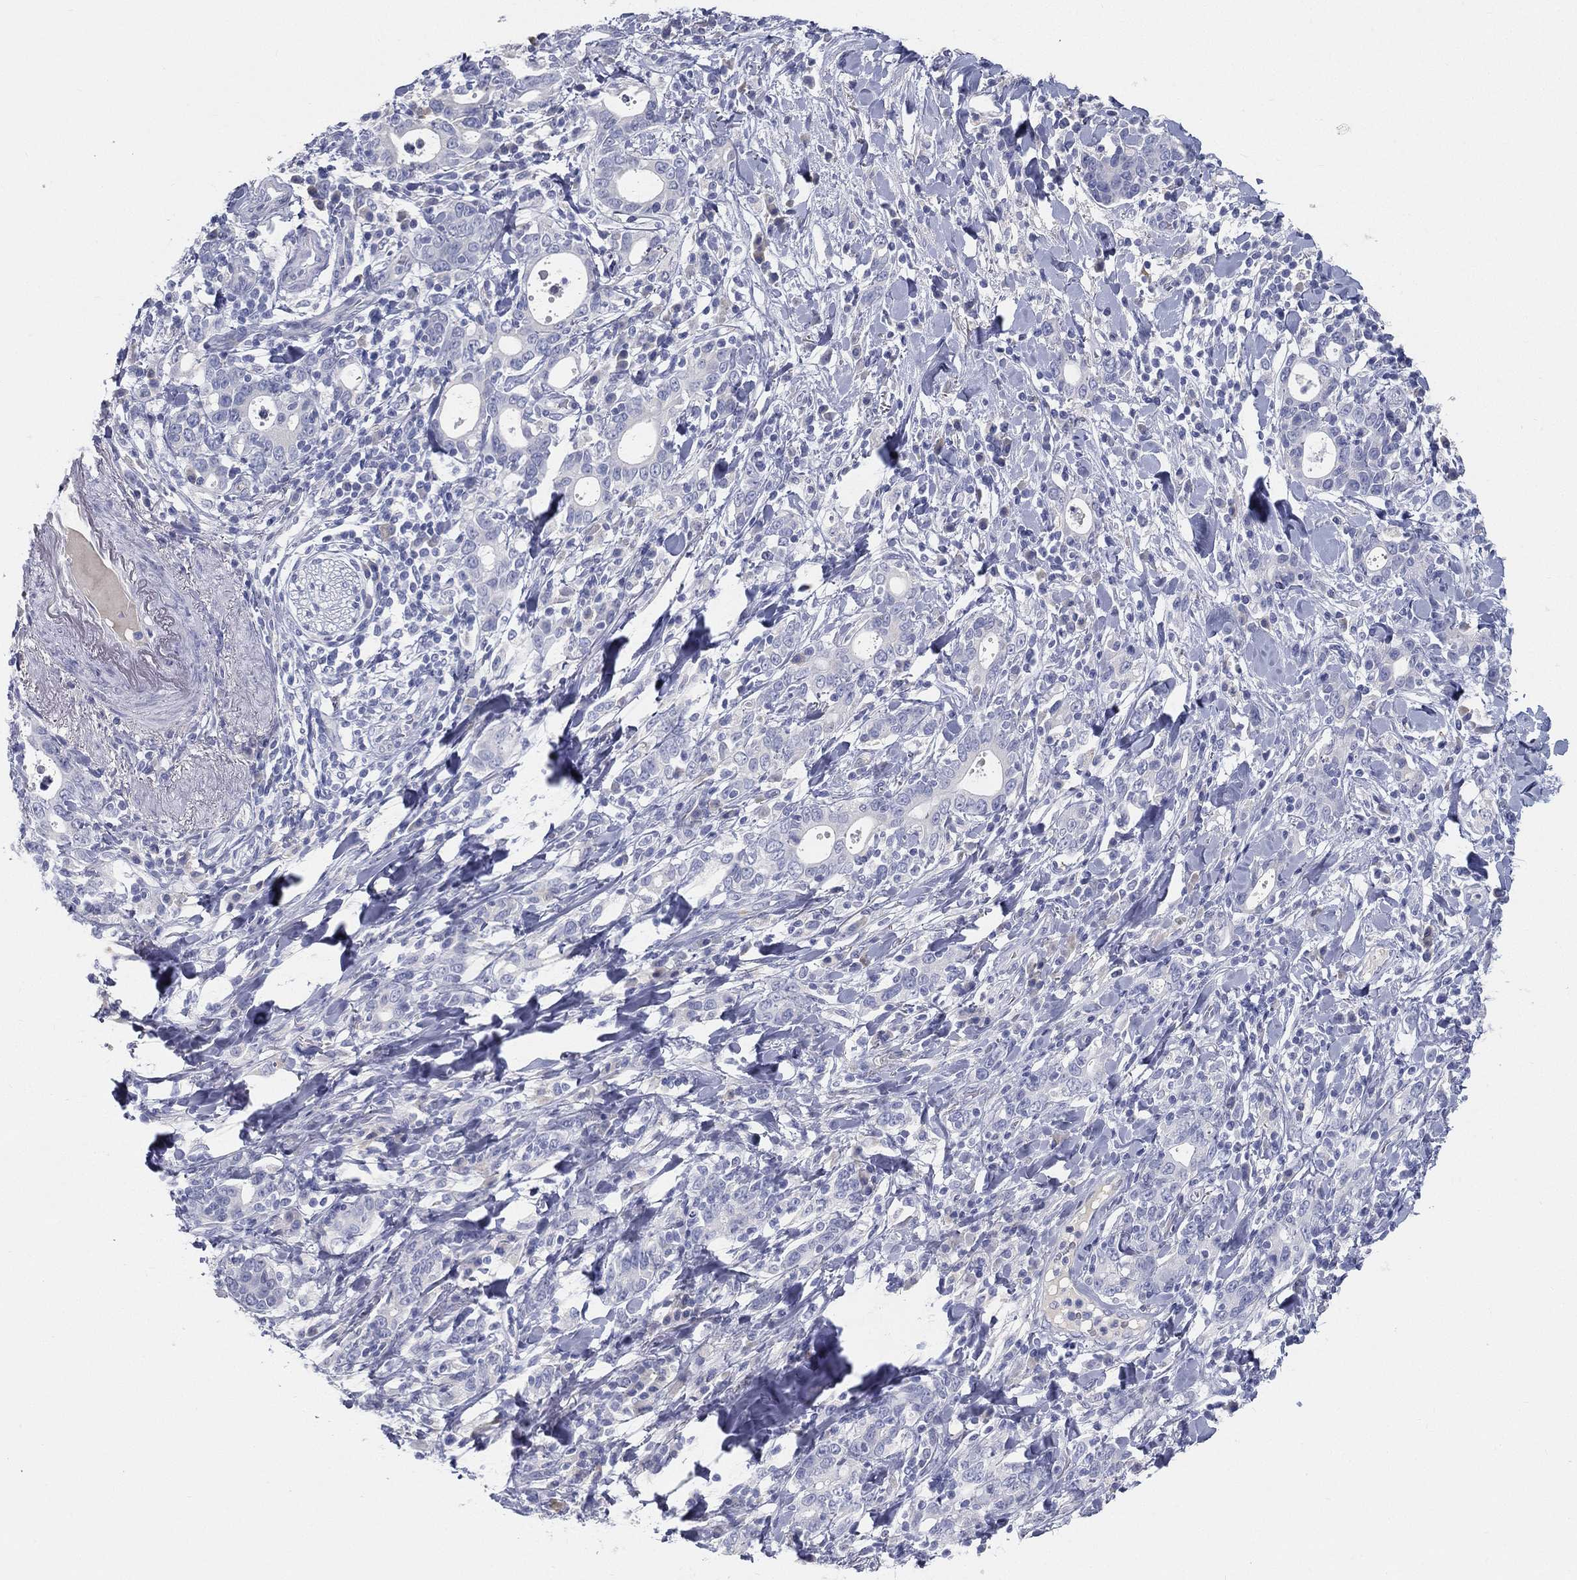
{"staining": {"intensity": "negative", "quantity": "none", "location": "none"}, "tissue": "stomach cancer", "cell_type": "Tumor cells", "image_type": "cancer", "snomed": [{"axis": "morphology", "description": "Adenocarcinoma, NOS"}, {"axis": "topography", "description": "Stomach"}], "caption": "The micrograph exhibits no significant expression in tumor cells of stomach adenocarcinoma.", "gene": "STS", "patient": {"sex": "male", "age": 79}}